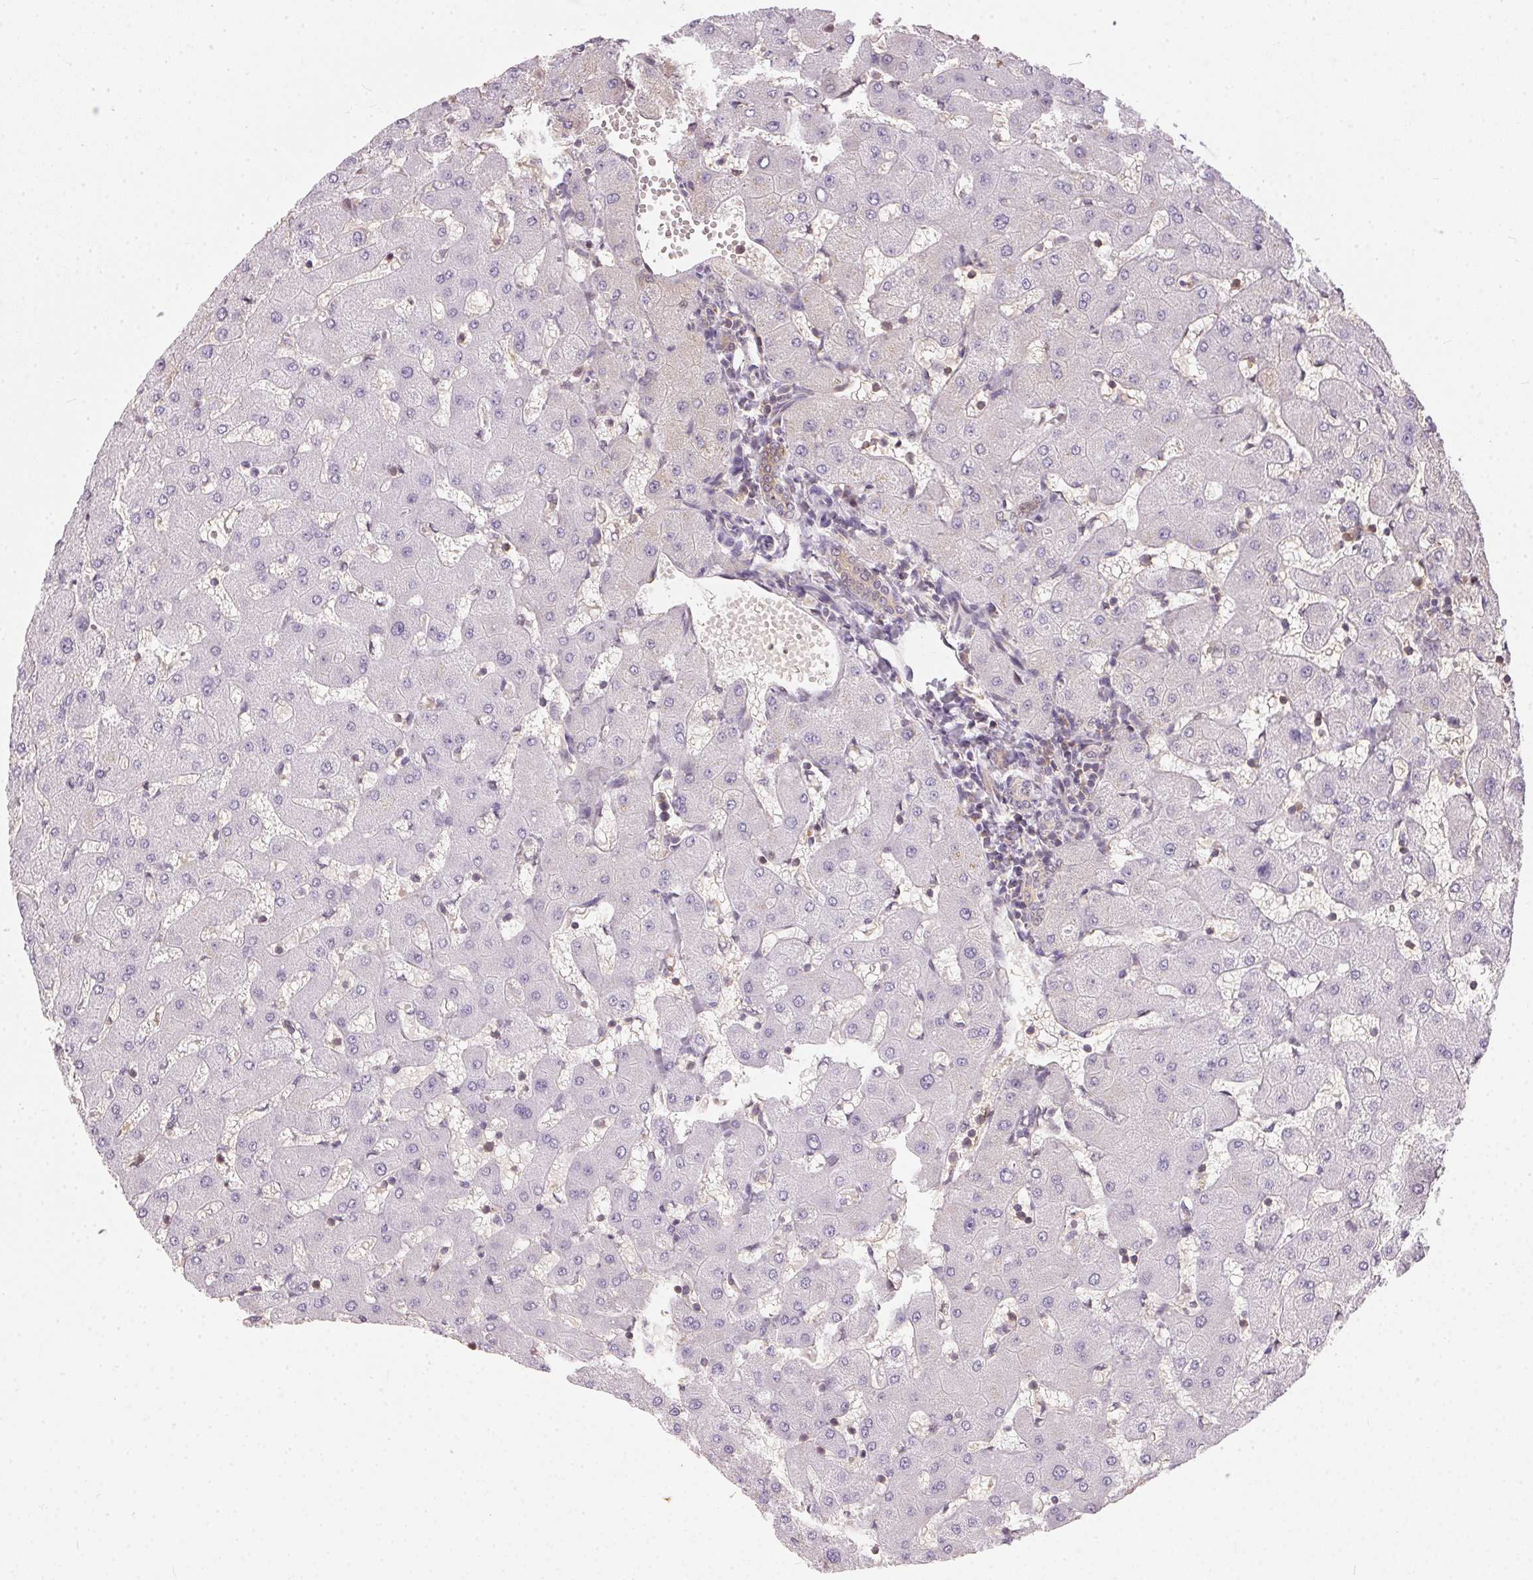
{"staining": {"intensity": "weak", "quantity": ">75%", "location": "cytoplasmic/membranous"}, "tissue": "liver", "cell_type": "Cholangiocytes", "image_type": "normal", "snomed": [{"axis": "morphology", "description": "Normal tissue, NOS"}, {"axis": "topography", "description": "Liver"}], "caption": "The image shows immunohistochemical staining of benign liver. There is weak cytoplasmic/membranous expression is seen in about >75% of cholangiocytes. The staining is performed using DAB (3,3'-diaminobenzidine) brown chromogen to label protein expression. The nuclei are counter-stained blue using hematoxylin.", "gene": "BLMH", "patient": {"sex": "female", "age": 63}}